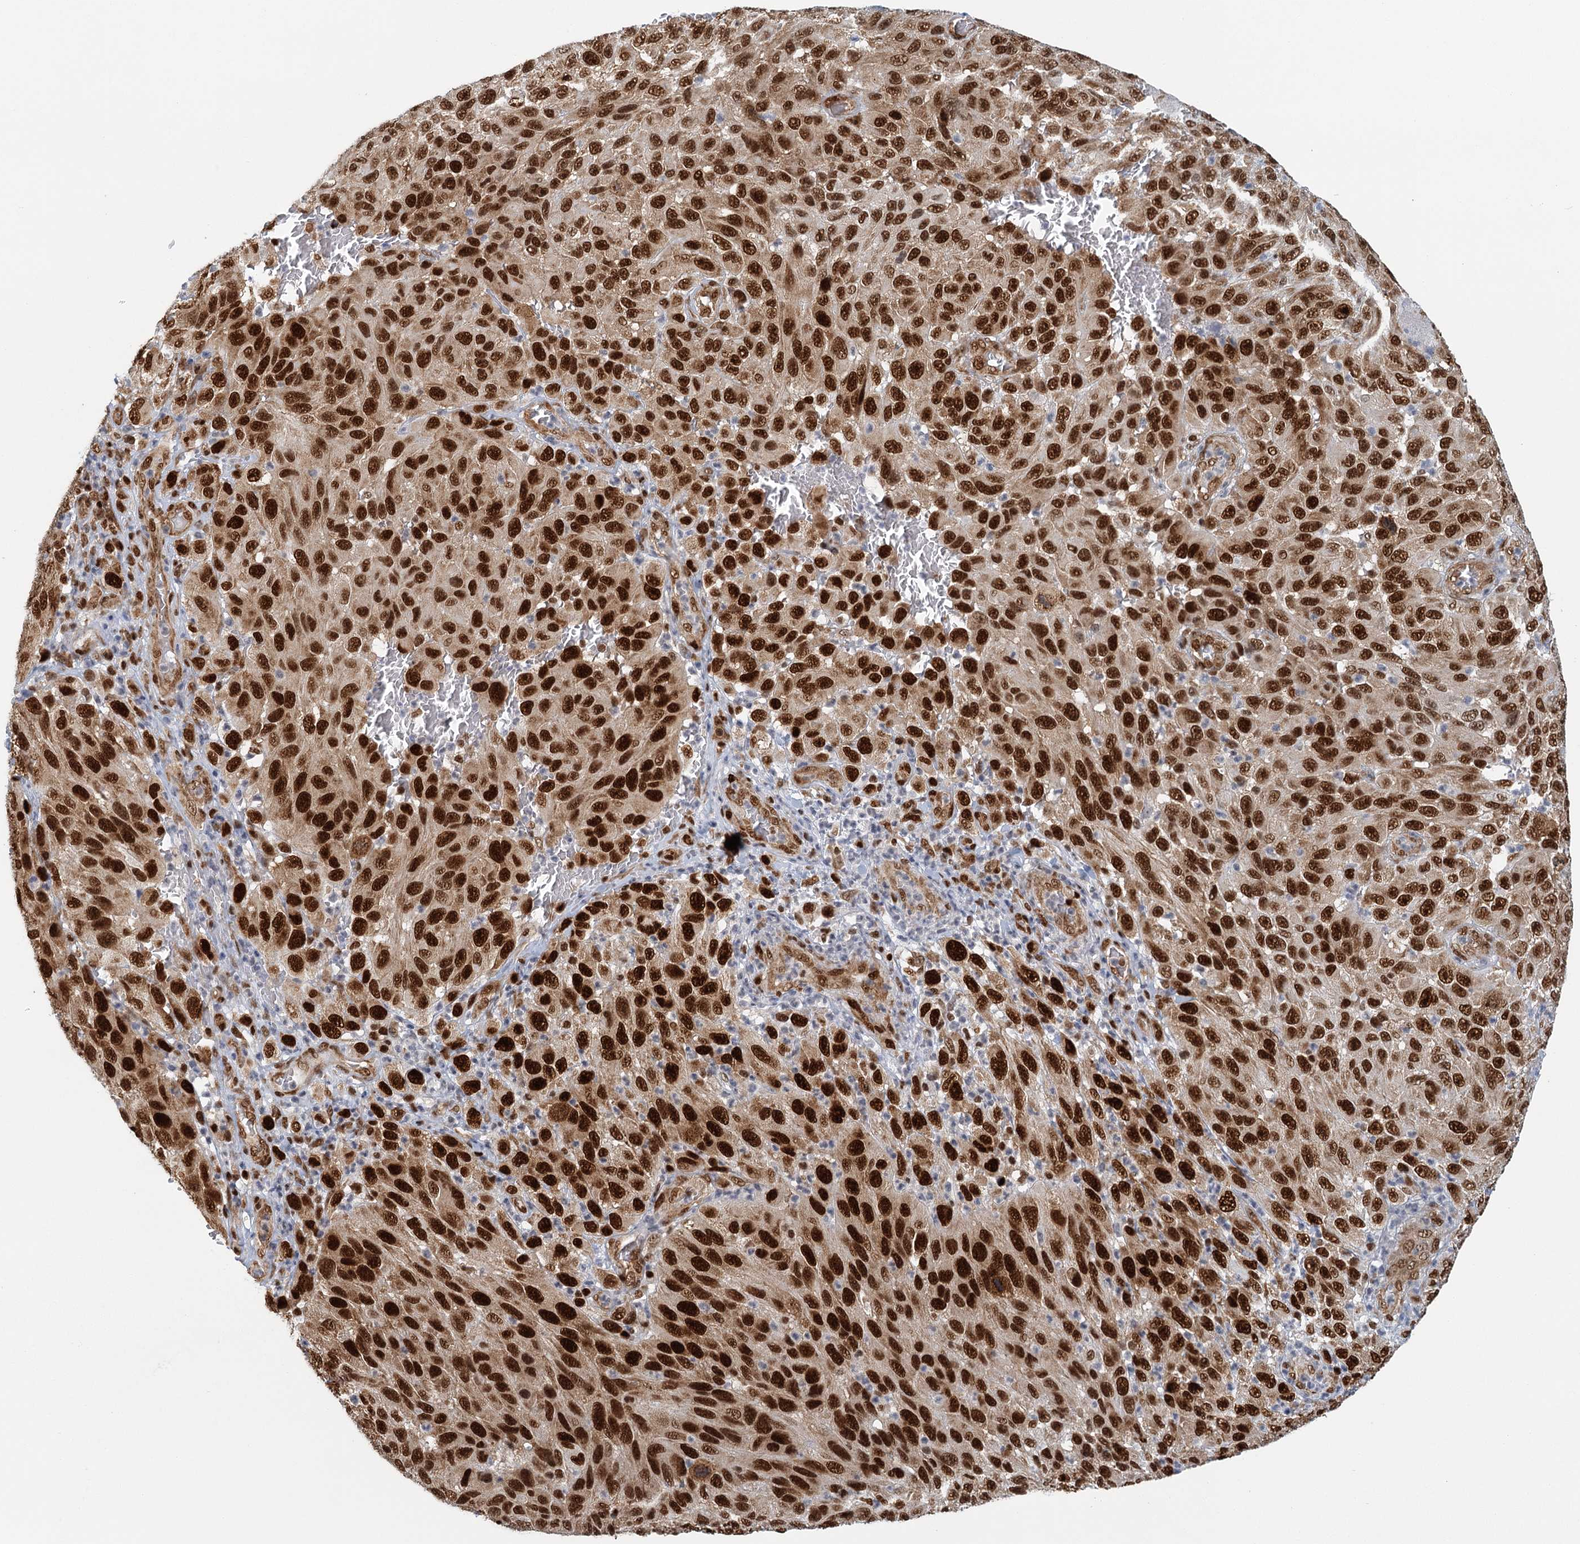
{"staining": {"intensity": "strong", "quantity": ">75%", "location": "nuclear"}, "tissue": "melanoma", "cell_type": "Tumor cells", "image_type": "cancer", "snomed": [{"axis": "morphology", "description": "Normal tissue, NOS"}, {"axis": "morphology", "description": "Malignant melanoma, NOS"}, {"axis": "topography", "description": "Skin"}], "caption": "A brown stain shows strong nuclear staining of a protein in human malignant melanoma tumor cells.", "gene": "GPATCH11", "patient": {"sex": "female", "age": 96}}